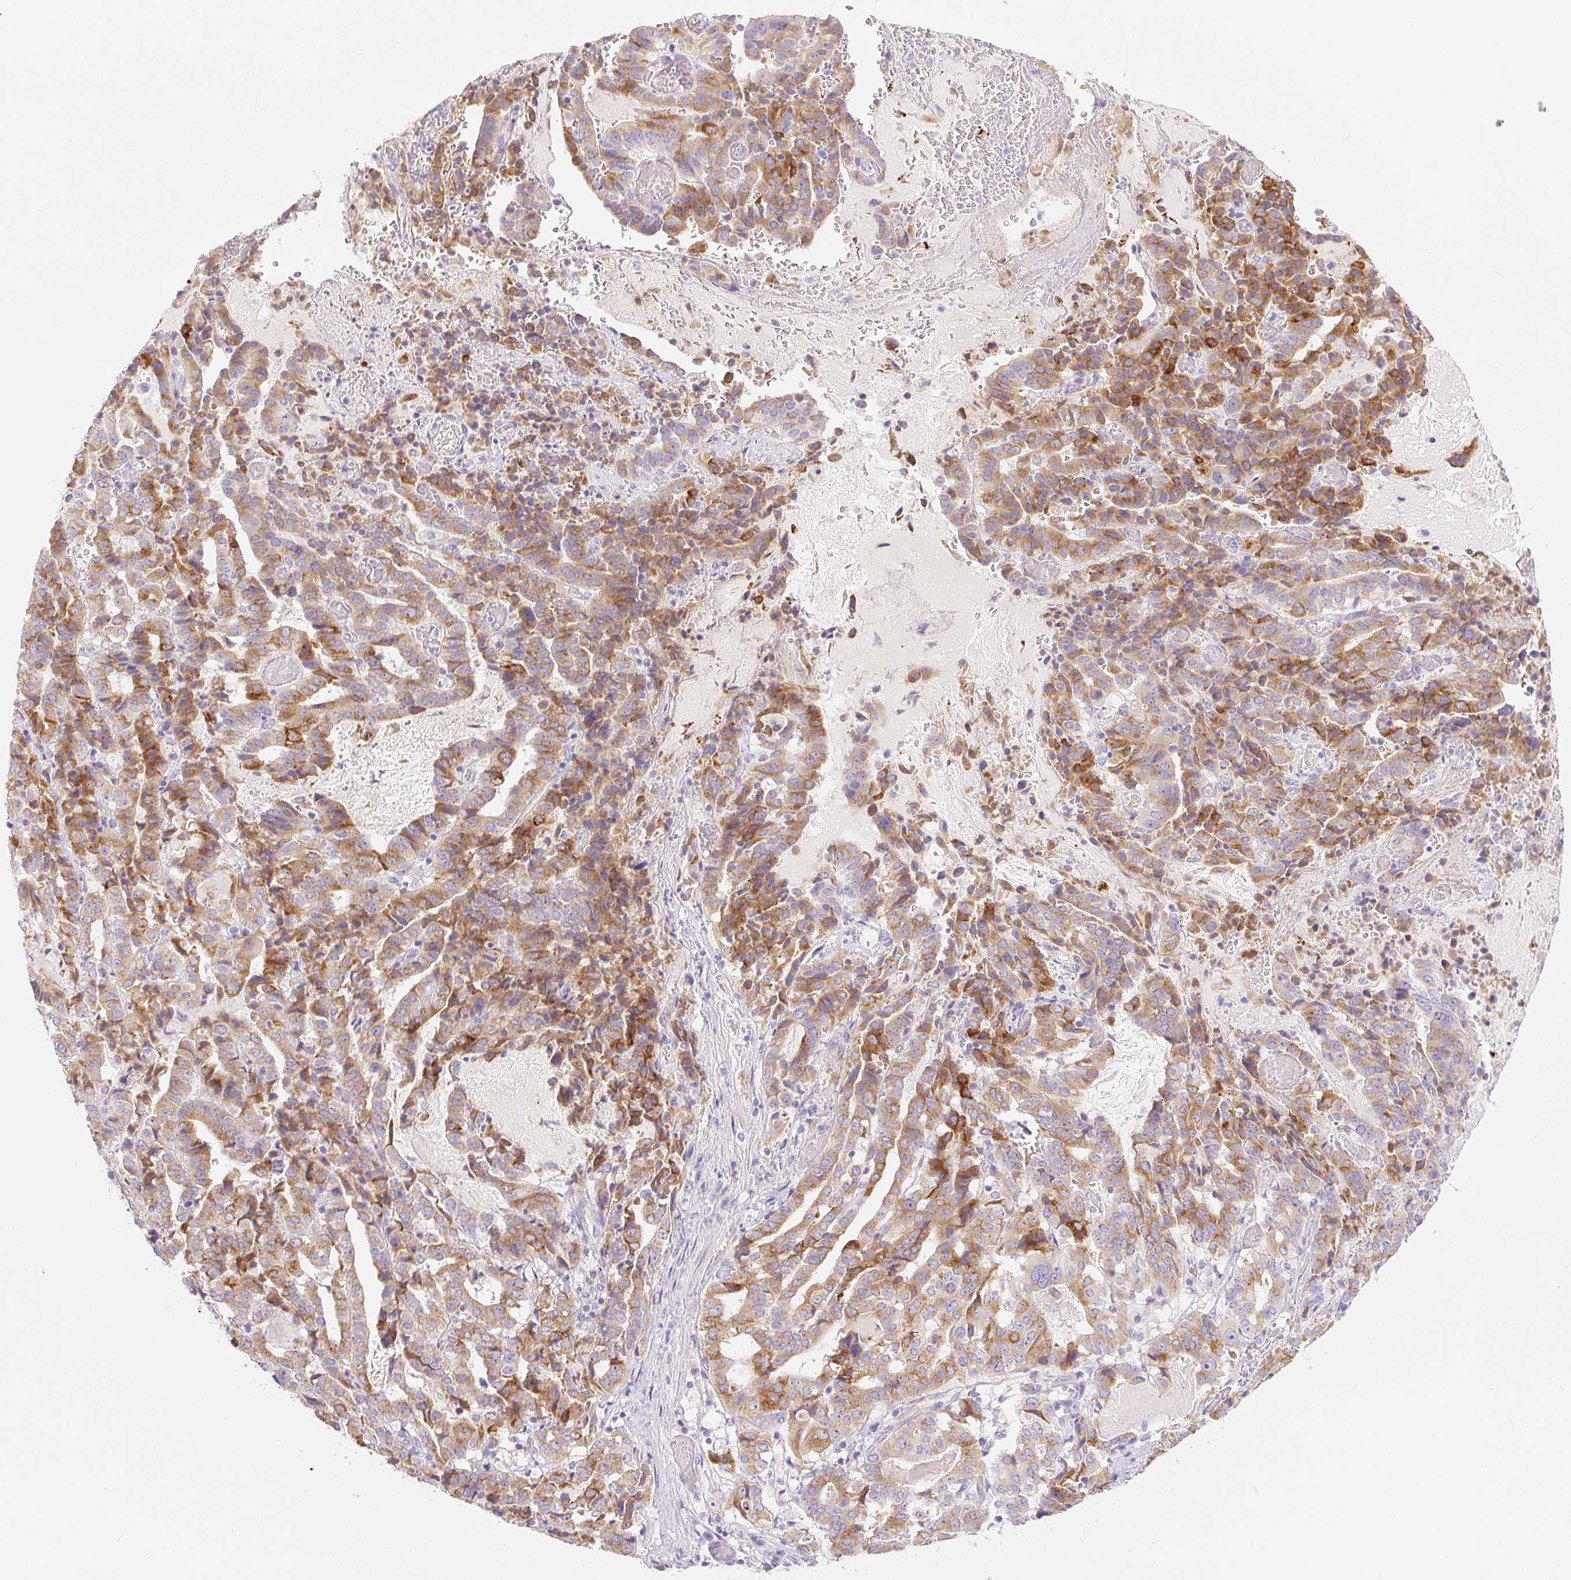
{"staining": {"intensity": "moderate", "quantity": ">75%", "location": "cytoplasmic/membranous"}, "tissue": "stomach cancer", "cell_type": "Tumor cells", "image_type": "cancer", "snomed": [{"axis": "morphology", "description": "Adenocarcinoma, NOS"}, {"axis": "topography", "description": "Stomach"}], "caption": "The immunohistochemical stain labels moderate cytoplasmic/membranous expression in tumor cells of stomach adenocarcinoma tissue.", "gene": "MIA2", "patient": {"sex": "male", "age": 48}}